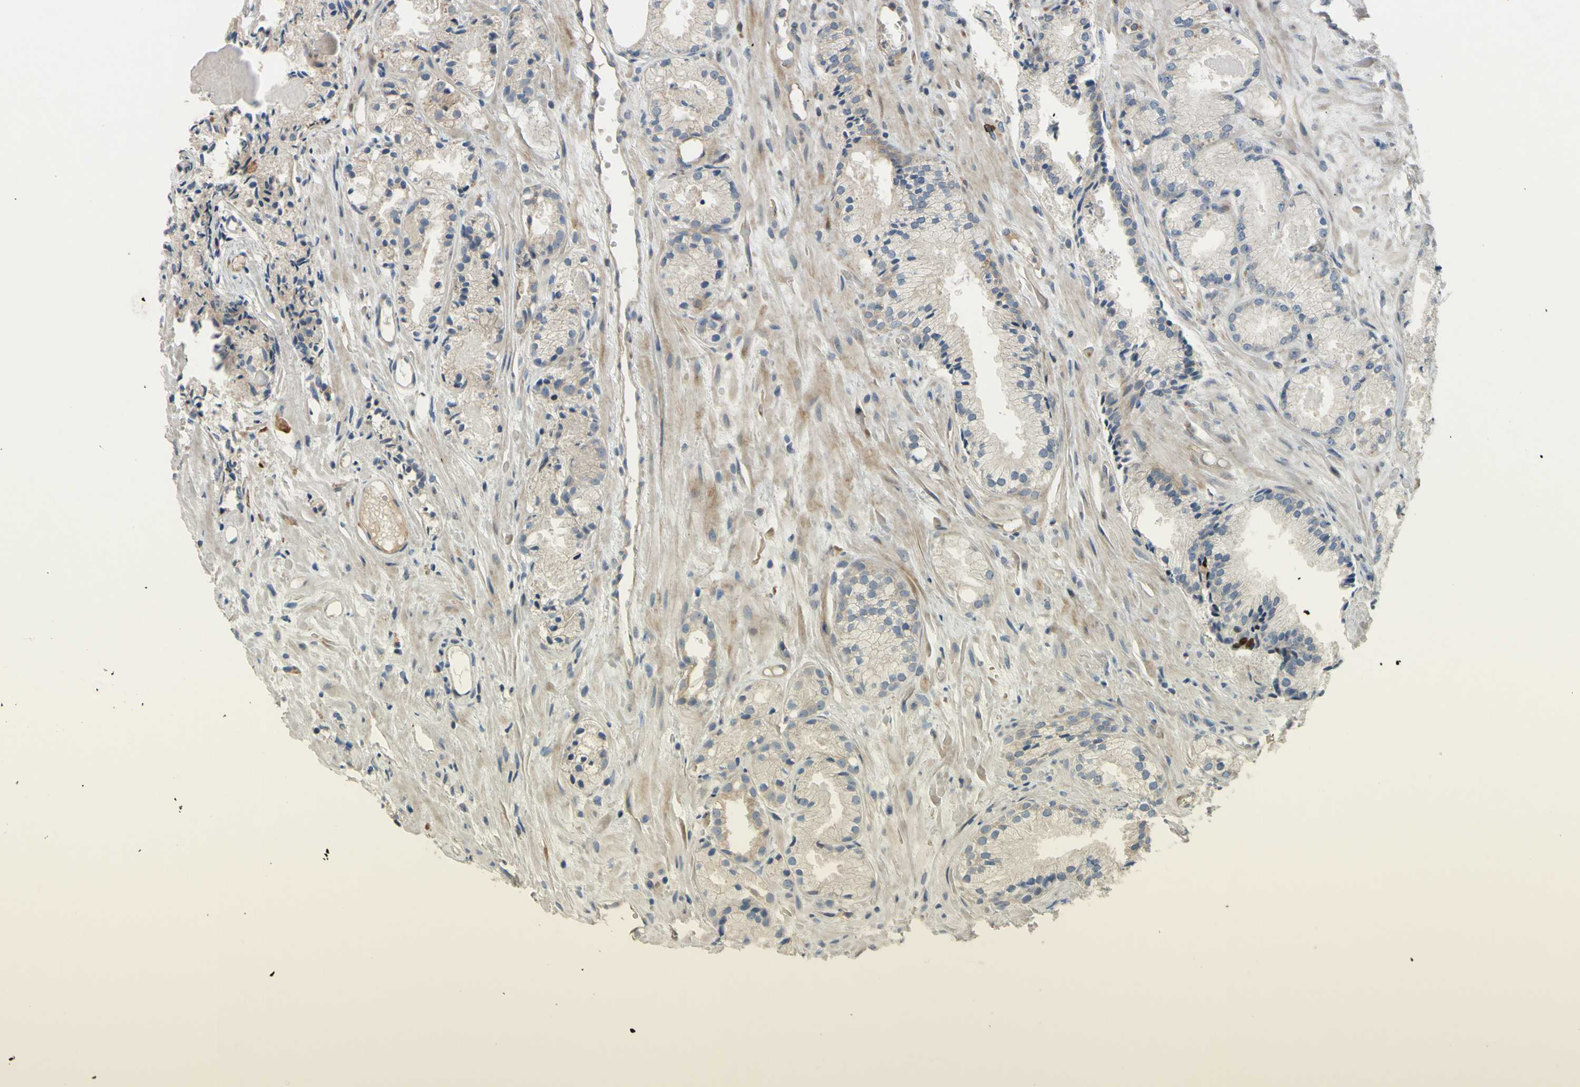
{"staining": {"intensity": "weak", "quantity": "25%-75%", "location": "cytoplasmic/membranous"}, "tissue": "prostate cancer", "cell_type": "Tumor cells", "image_type": "cancer", "snomed": [{"axis": "morphology", "description": "Adenocarcinoma, Low grade"}, {"axis": "topography", "description": "Prostate"}], "caption": "Protein expression analysis of human prostate adenocarcinoma (low-grade) reveals weak cytoplasmic/membranous expression in about 25%-75% of tumor cells. Immunohistochemistry stains the protein of interest in brown and the nuclei are stained blue.", "gene": "SPTLC1", "patient": {"sex": "male", "age": 72}}